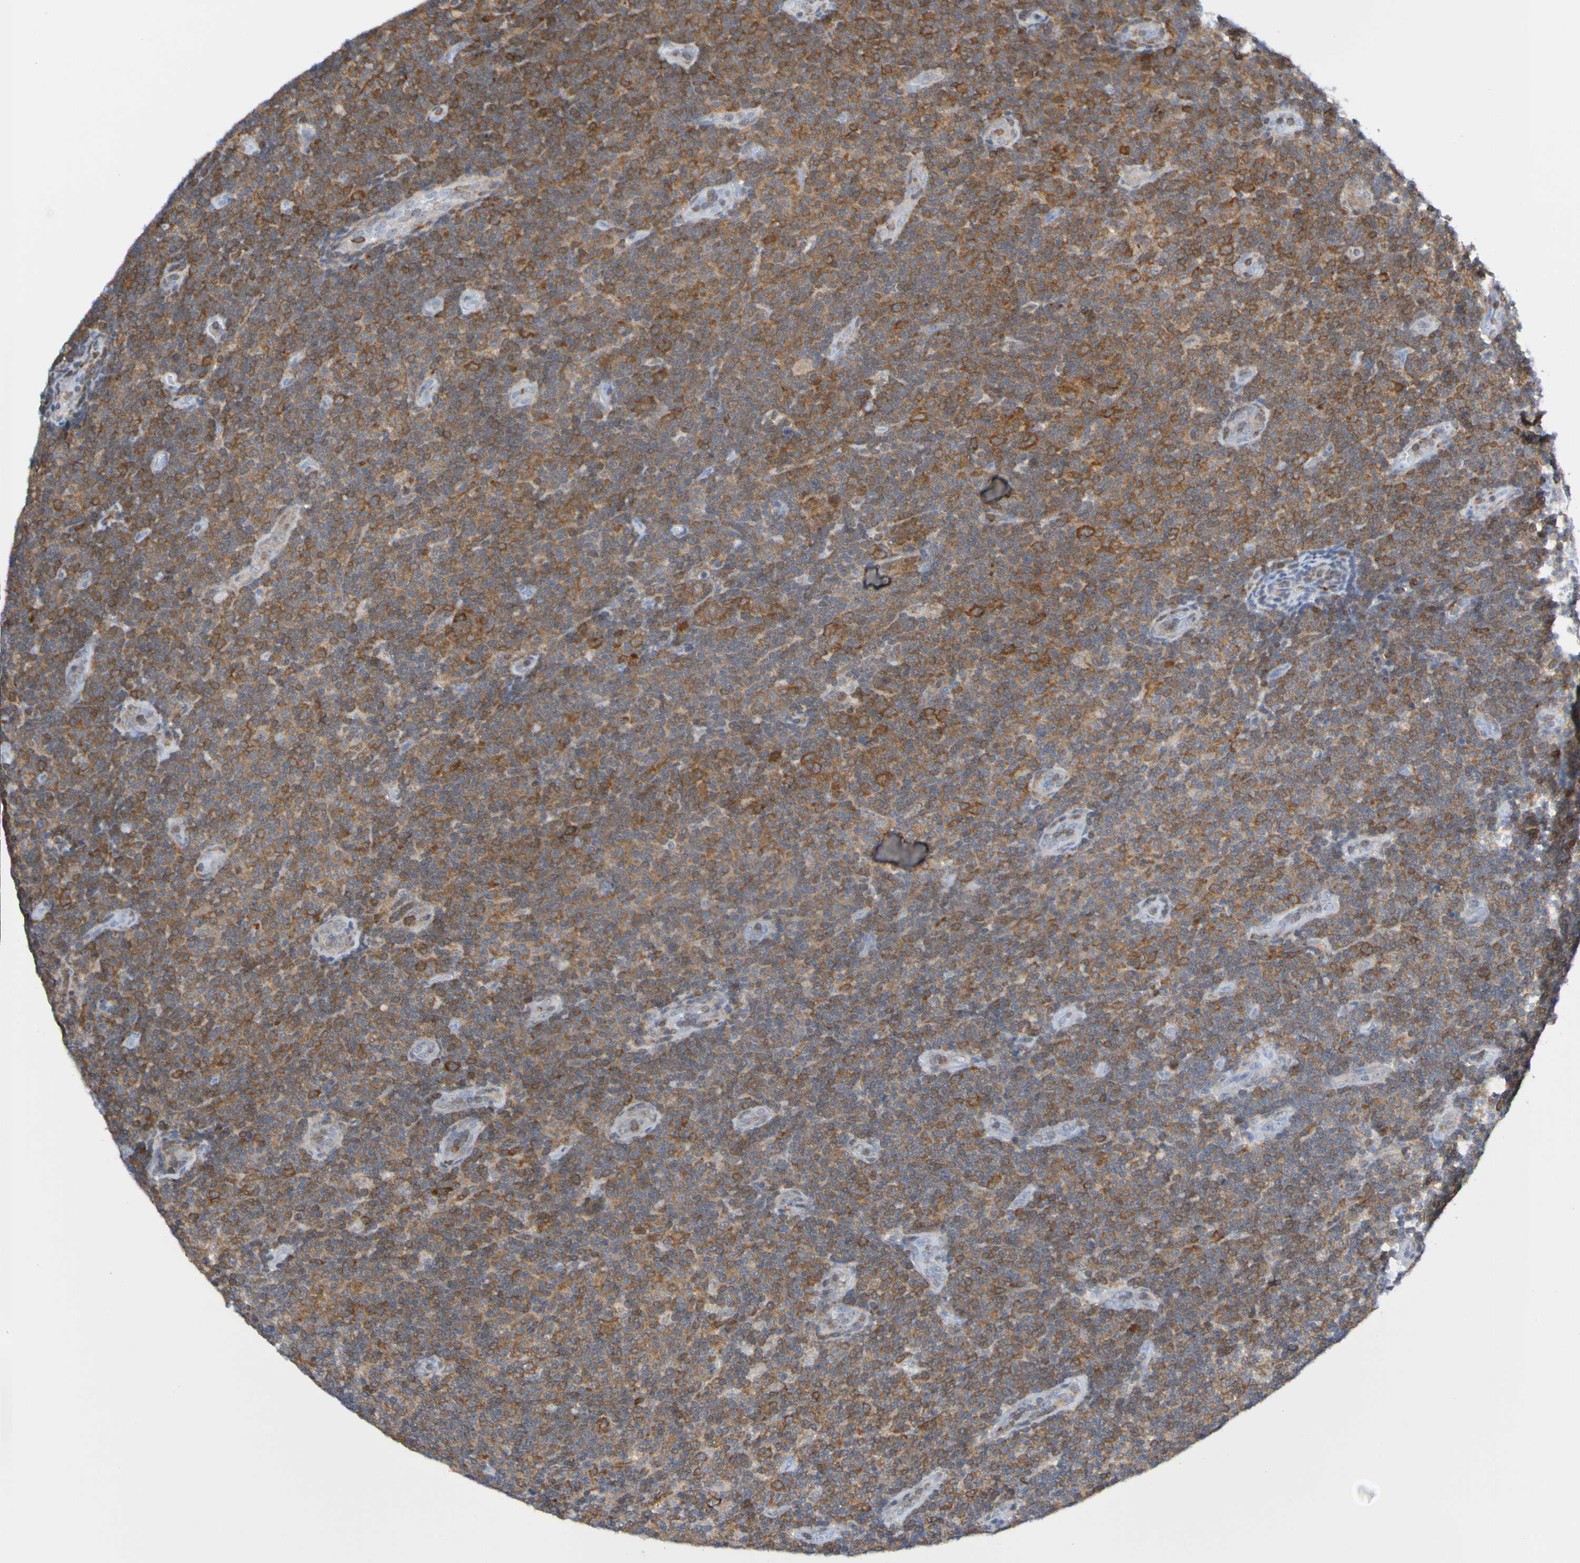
{"staining": {"intensity": "moderate", "quantity": ">75%", "location": "cytoplasmic/membranous"}, "tissue": "lymphoma", "cell_type": "Tumor cells", "image_type": "cancer", "snomed": [{"axis": "morphology", "description": "Malignant lymphoma, non-Hodgkin's type, Low grade"}, {"axis": "topography", "description": "Lymph node"}], "caption": "Human malignant lymphoma, non-Hodgkin's type (low-grade) stained with a brown dye displays moderate cytoplasmic/membranous positive expression in about >75% of tumor cells.", "gene": "ATIC", "patient": {"sex": "male", "age": 83}}